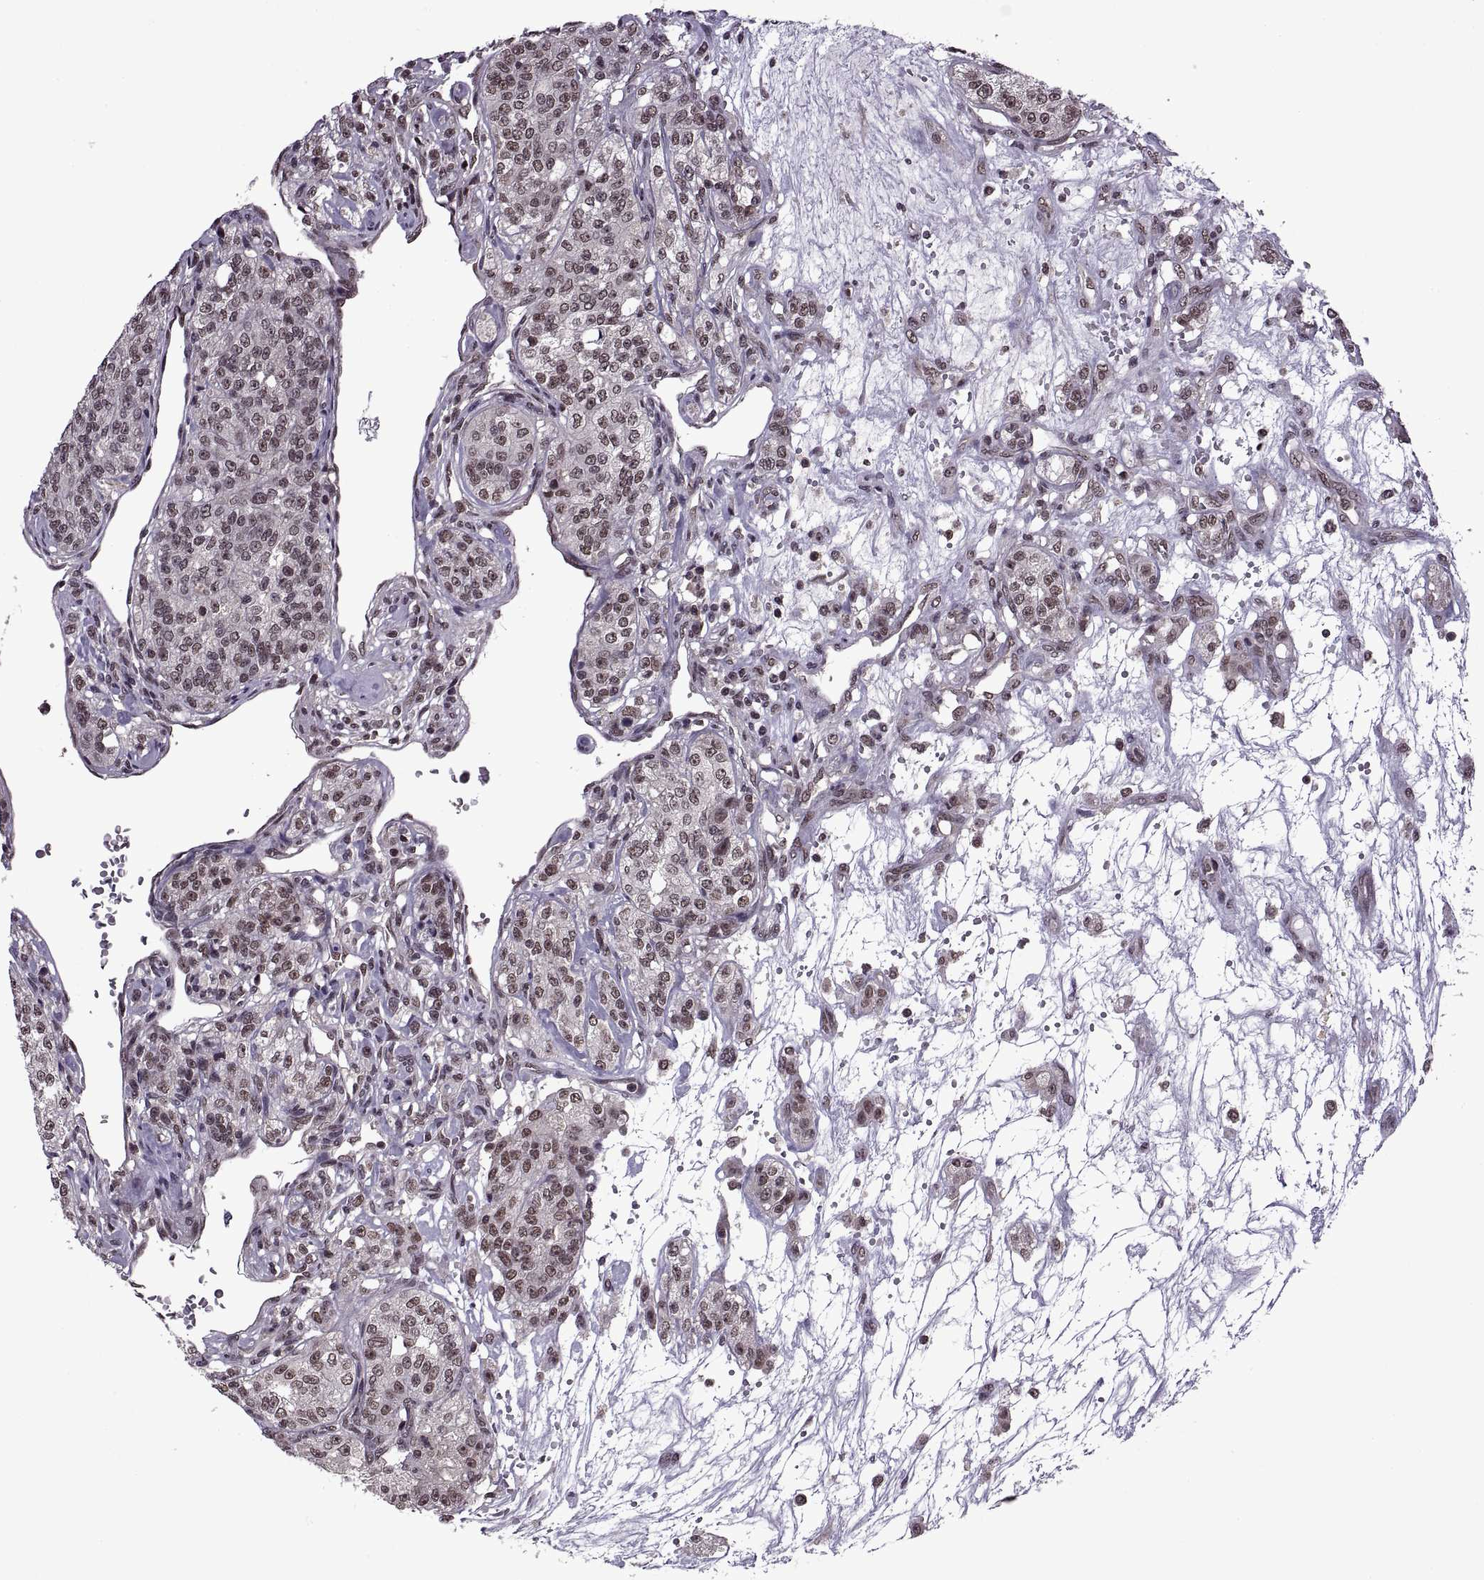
{"staining": {"intensity": "weak", "quantity": "<25%", "location": "nuclear"}, "tissue": "renal cancer", "cell_type": "Tumor cells", "image_type": "cancer", "snomed": [{"axis": "morphology", "description": "Adenocarcinoma, NOS"}, {"axis": "topography", "description": "Kidney"}], "caption": "Immunohistochemical staining of human renal adenocarcinoma exhibits no significant expression in tumor cells.", "gene": "INTS3", "patient": {"sex": "female", "age": 63}}